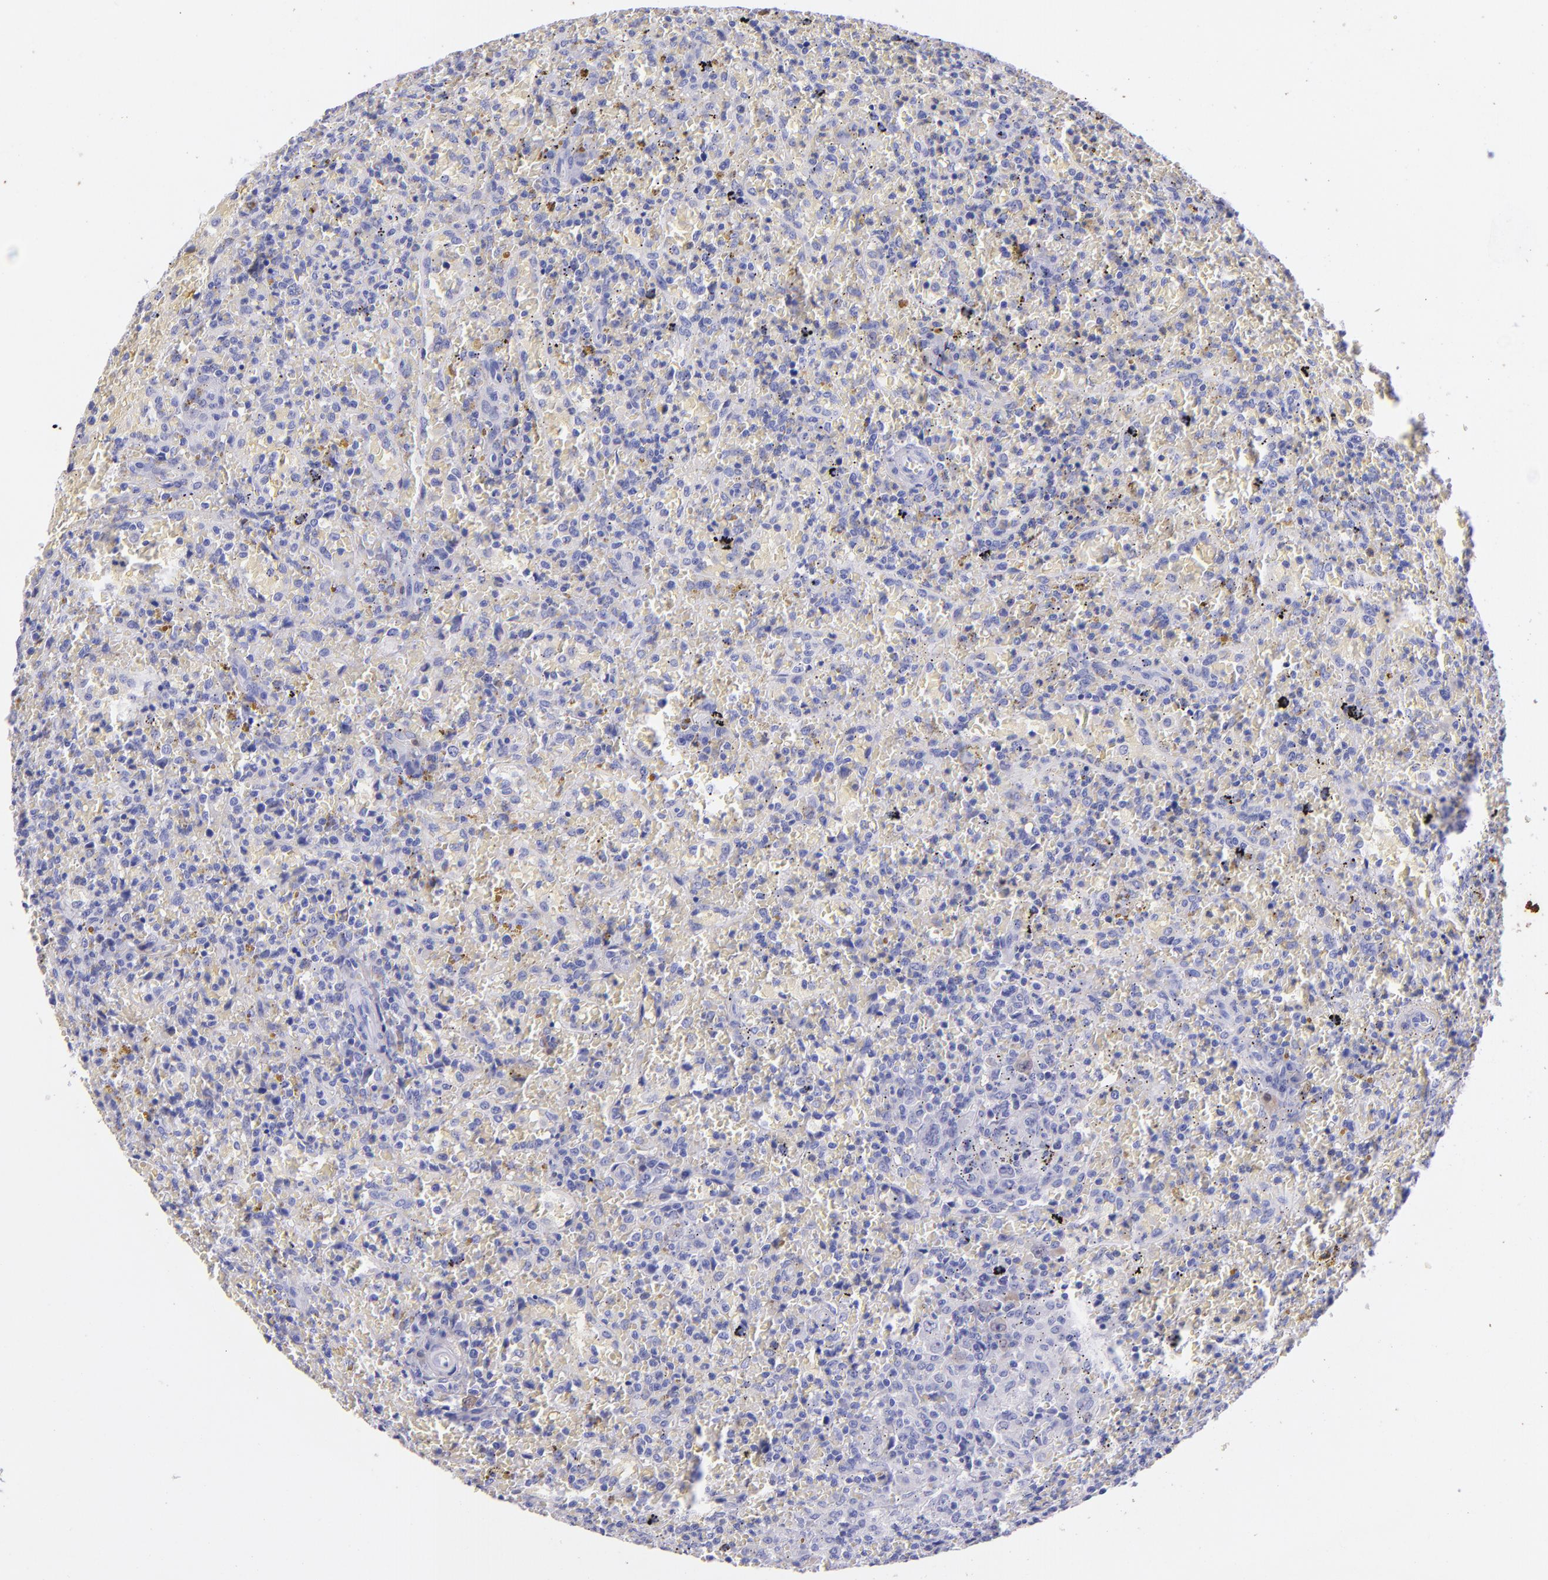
{"staining": {"intensity": "negative", "quantity": "none", "location": "none"}, "tissue": "lymphoma", "cell_type": "Tumor cells", "image_type": "cancer", "snomed": [{"axis": "morphology", "description": "Malignant lymphoma, non-Hodgkin's type, High grade"}, {"axis": "topography", "description": "Spleen"}, {"axis": "topography", "description": "Lymph node"}], "caption": "This is an immunohistochemistry (IHC) micrograph of human high-grade malignant lymphoma, non-Hodgkin's type. There is no expression in tumor cells.", "gene": "UCHL1", "patient": {"sex": "female", "age": 70}}